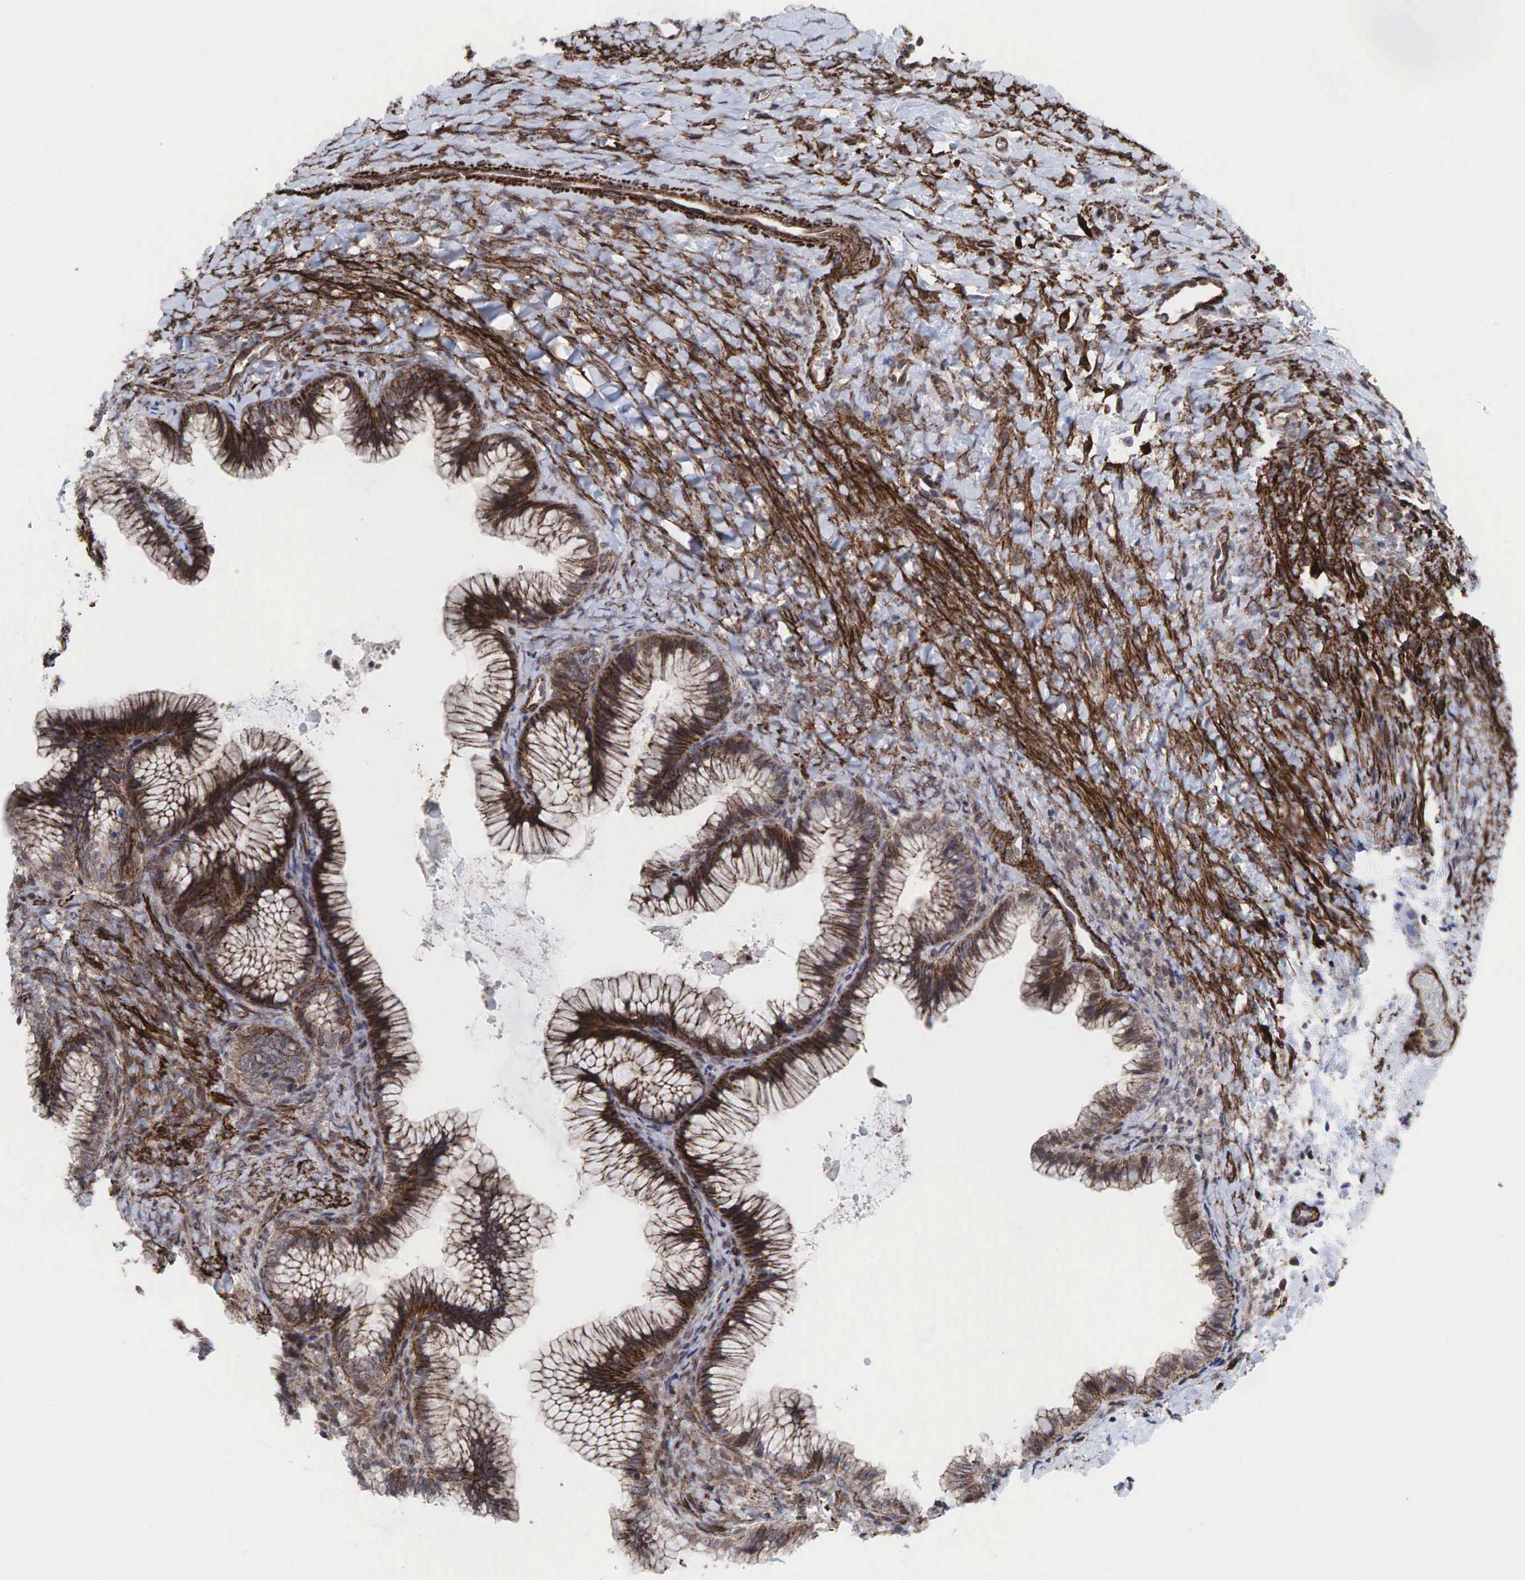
{"staining": {"intensity": "moderate", "quantity": ">75%", "location": "cytoplasmic/membranous"}, "tissue": "ovarian cancer", "cell_type": "Tumor cells", "image_type": "cancer", "snomed": [{"axis": "morphology", "description": "Cystadenocarcinoma, mucinous, NOS"}, {"axis": "topography", "description": "Ovary"}], "caption": "Approximately >75% of tumor cells in human ovarian cancer display moderate cytoplasmic/membranous protein staining as visualized by brown immunohistochemical staining.", "gene": "GPRASP1", "patient": {"sex": "female", "age": 41}}